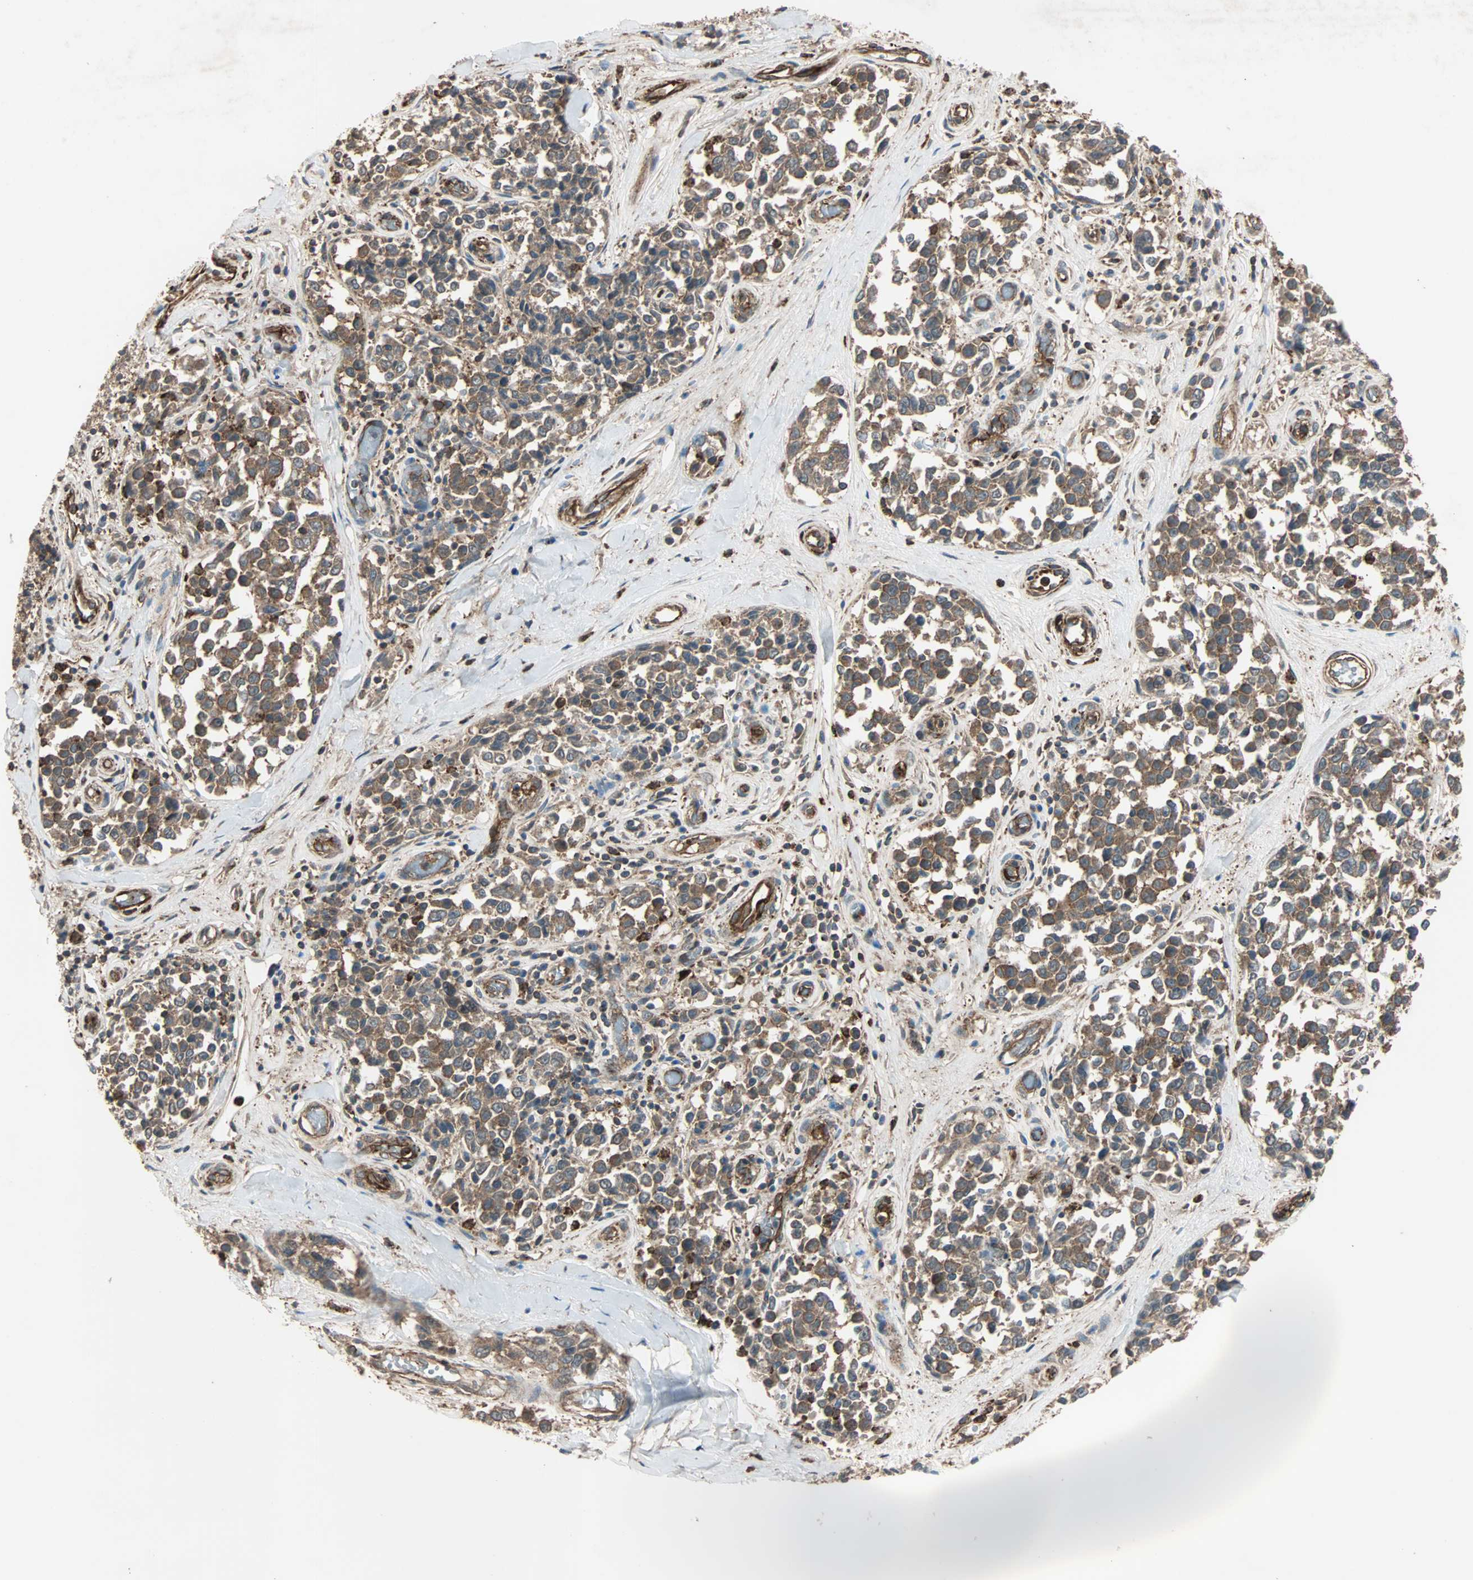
{"staining": {"intensity": "moderate", "quantity": ">75%", "location": "cytoplasmic/membranous"}, "tissue": "melanoma", "cell_type": "Tumor cells", "image_type": "cancer", "snomed": [{"axis": "morphology", "description": "Malignant melanoma, NOS"}, {"axis": "topography", "description": "Skin"}], "caption": "This micrograph demonstrates melanoma stained with IHC to label a protein in brown. The cytoplasmic/membranous of tumor cells show moderate positivity for the protein. Nuclei are counter-stained blue.", "gene": "GCK", "patient": {"sex": "female", "age": 64}}